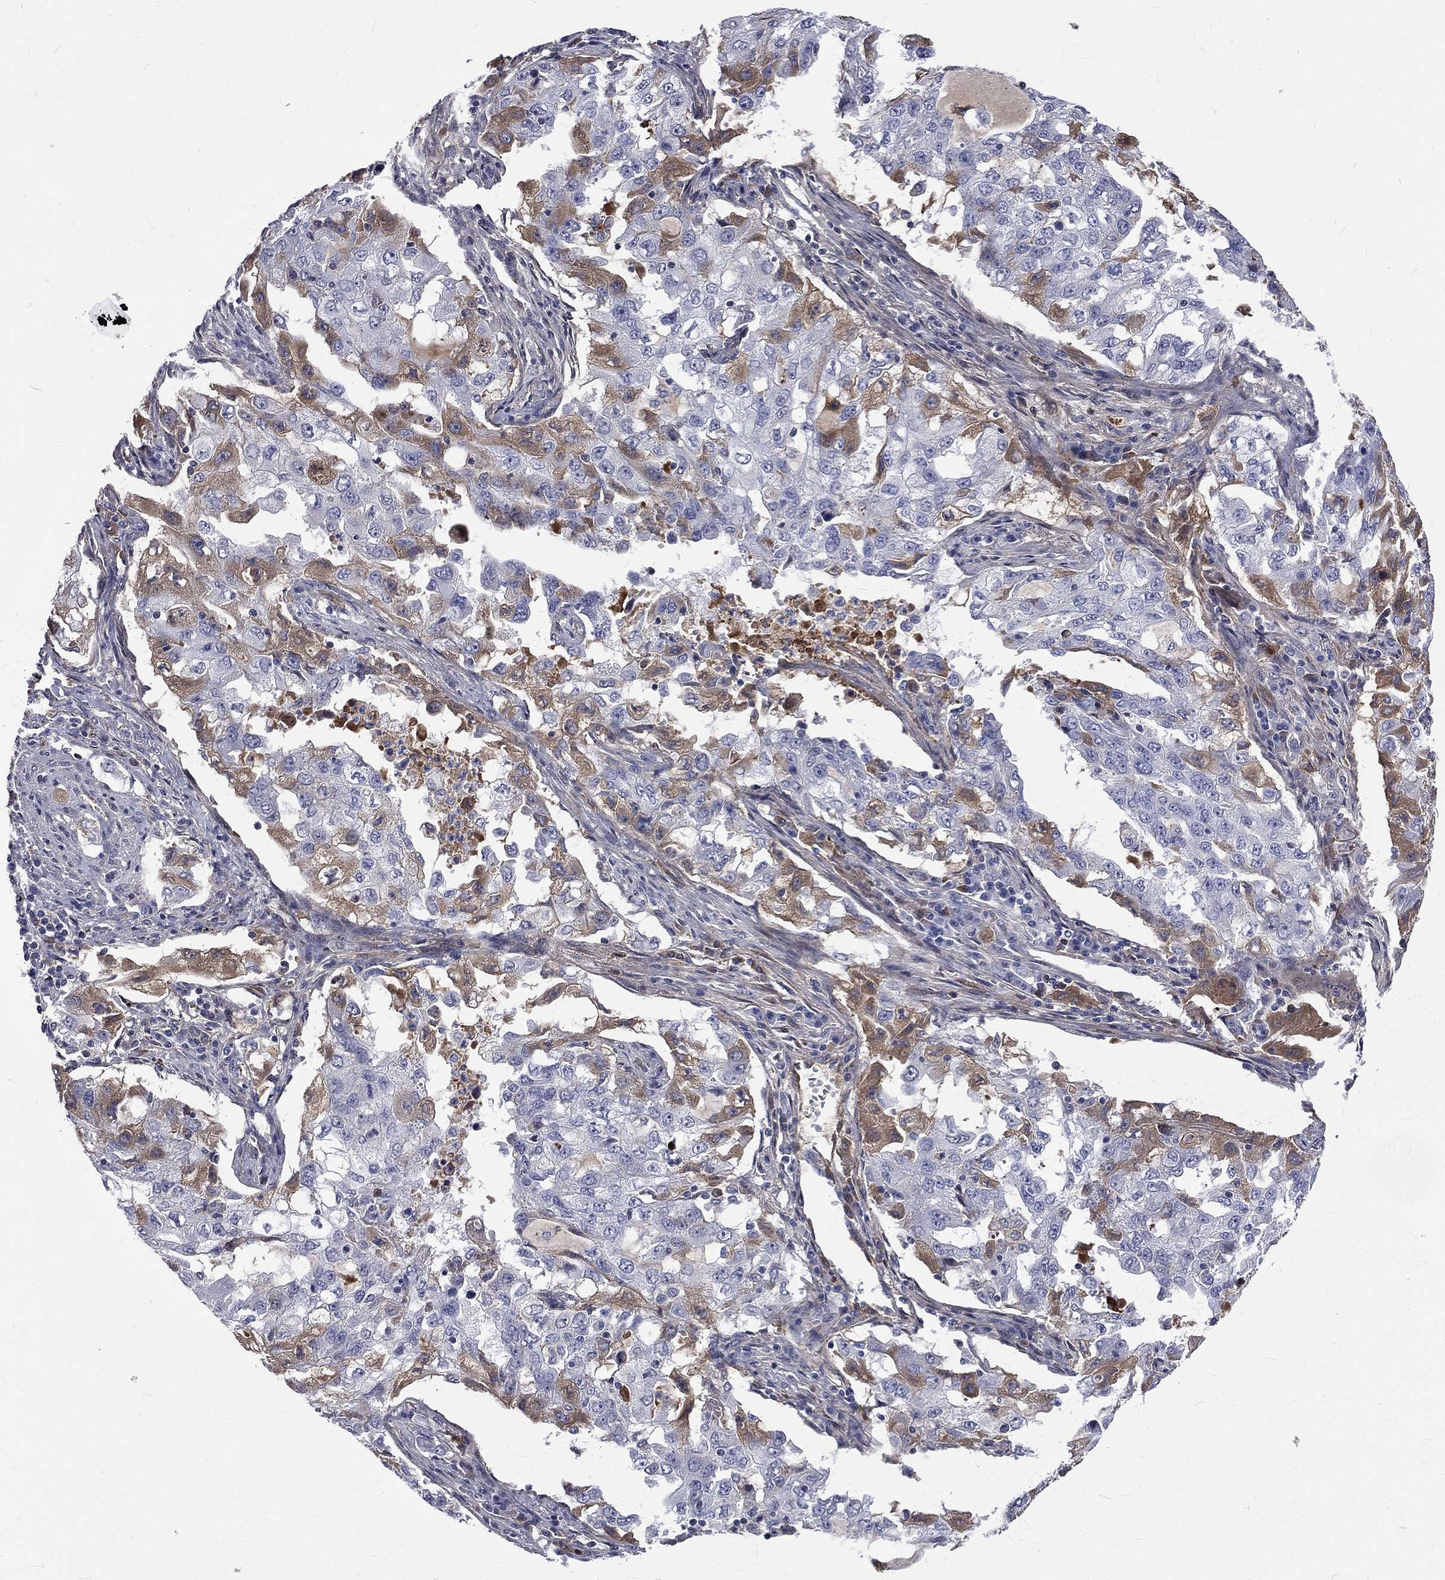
{"staining": {"intensity": "moderate", "quantity": "<25%", "location": "cytoplasmic/membranous"}, "tissue": "lung cancer", "cell_type": "Tumor cells", "image_type": "cancer", "snomed": [{"axis": "morphology", "description": "Adenocarcinoma, NOS"}, {"axis": "topography", "description": "Lung"}], "caption": "A histopathology image of lung cancer stained for a protein displays moderate cytoplasmic/membranous brown staining in tumor cells. (brown staining indicates protein expression, while blue staining denotes nuclei).", "gene": "FGG", "patient": {"sex": "female", "age": 61}}